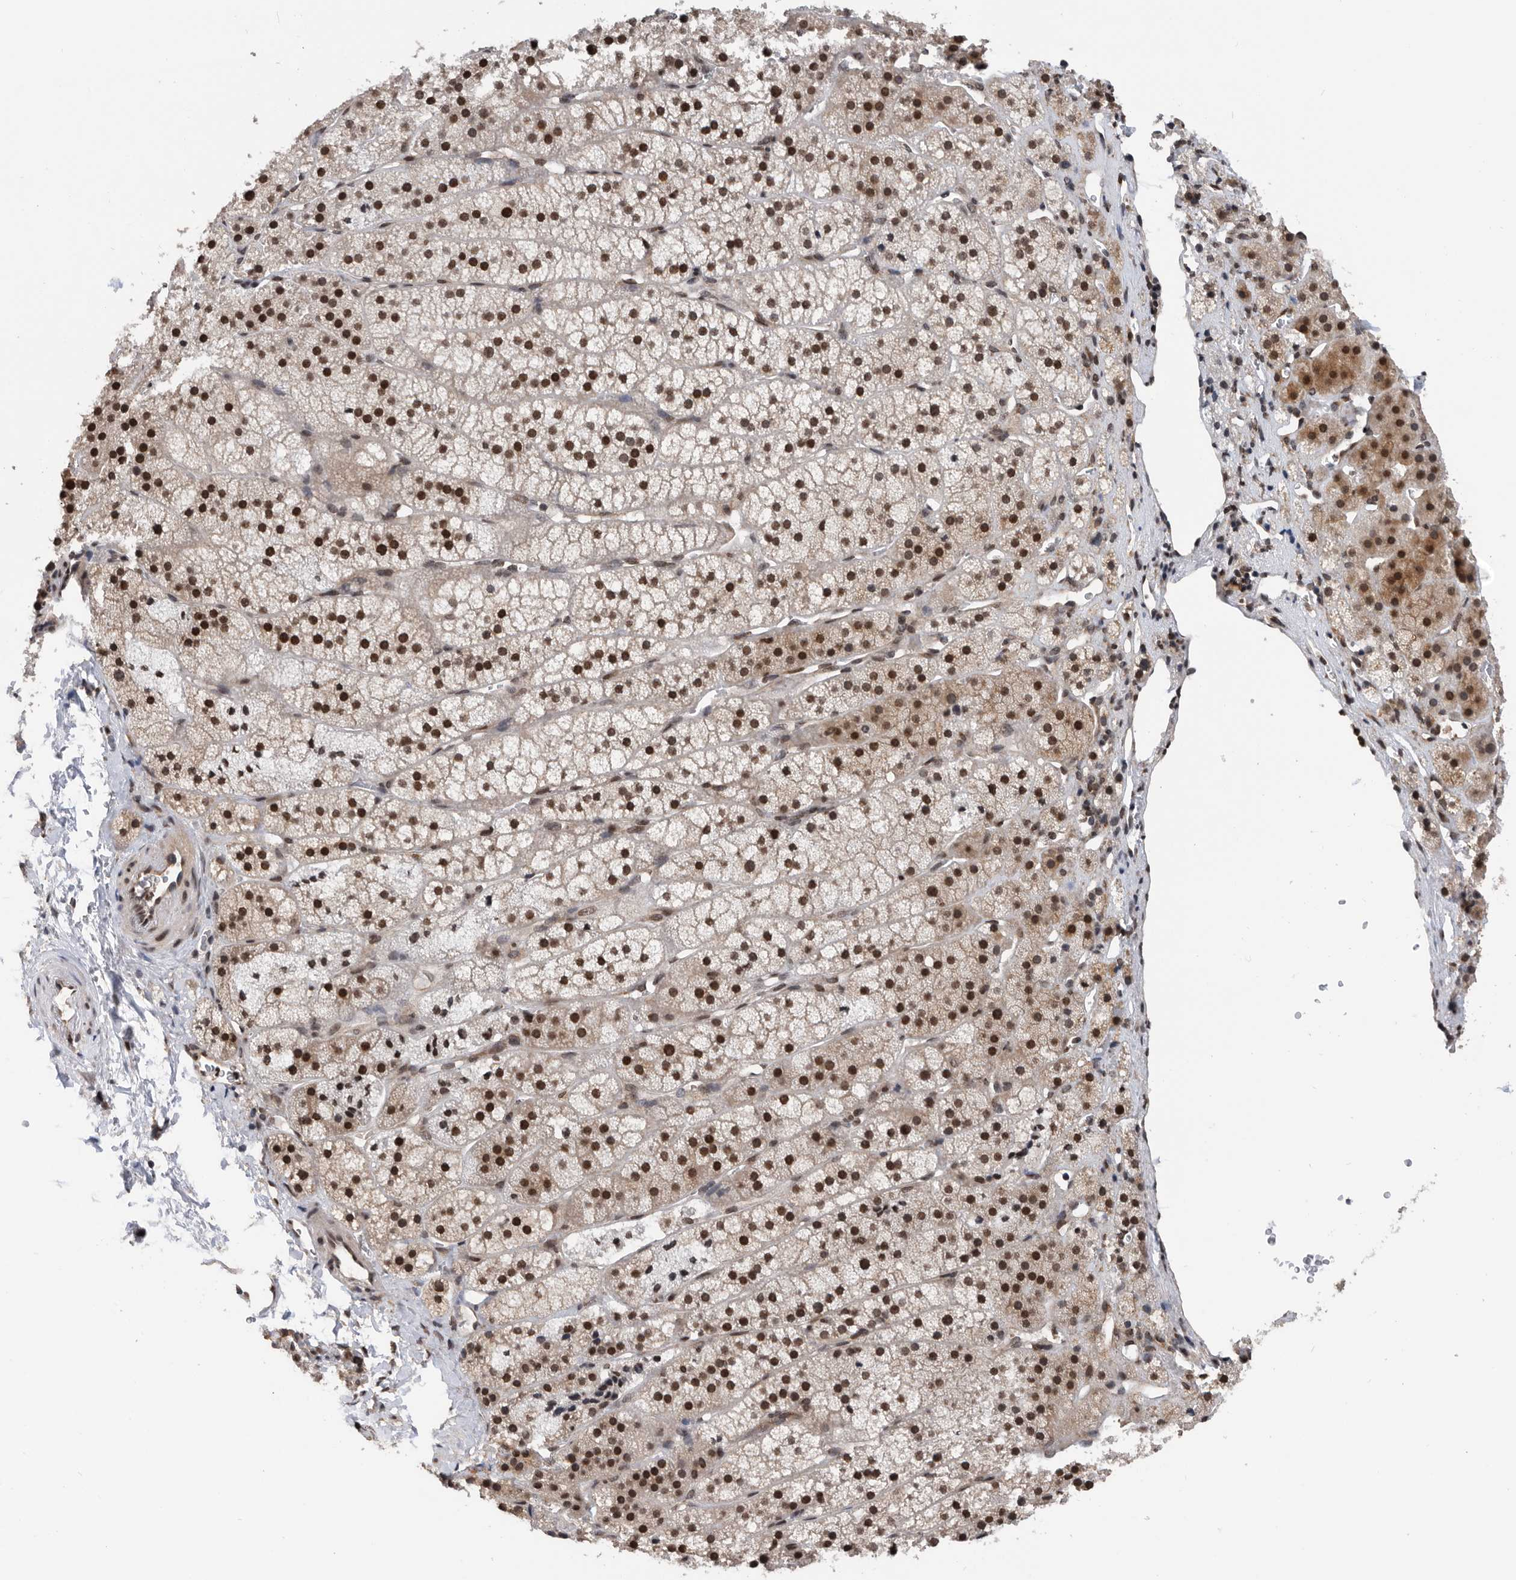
{"staining": {"intensity": "strong", "quantity": ">75%", "location": "cytoplasmic/membranous,nuclear"}, "tissue": "adrenal gland", "cell_type": "Glandular cells", "image_type": "normal", "snomed": [{"axis": "morphology", "description": "Normal tissue, NOS"}, {"axis": "topography", "description": "Adrenal gland"}], "caption": "Protein staining of normal adrenal gland demonstrates strong cytoplasmic/membranous,nuclear staining in approximately >75% of glandular cells. (Brightfield microscopy of DAB IHC at high magnification).", "gene": "SNRNP48", "patient": {"sex": "female", "age": 44}}